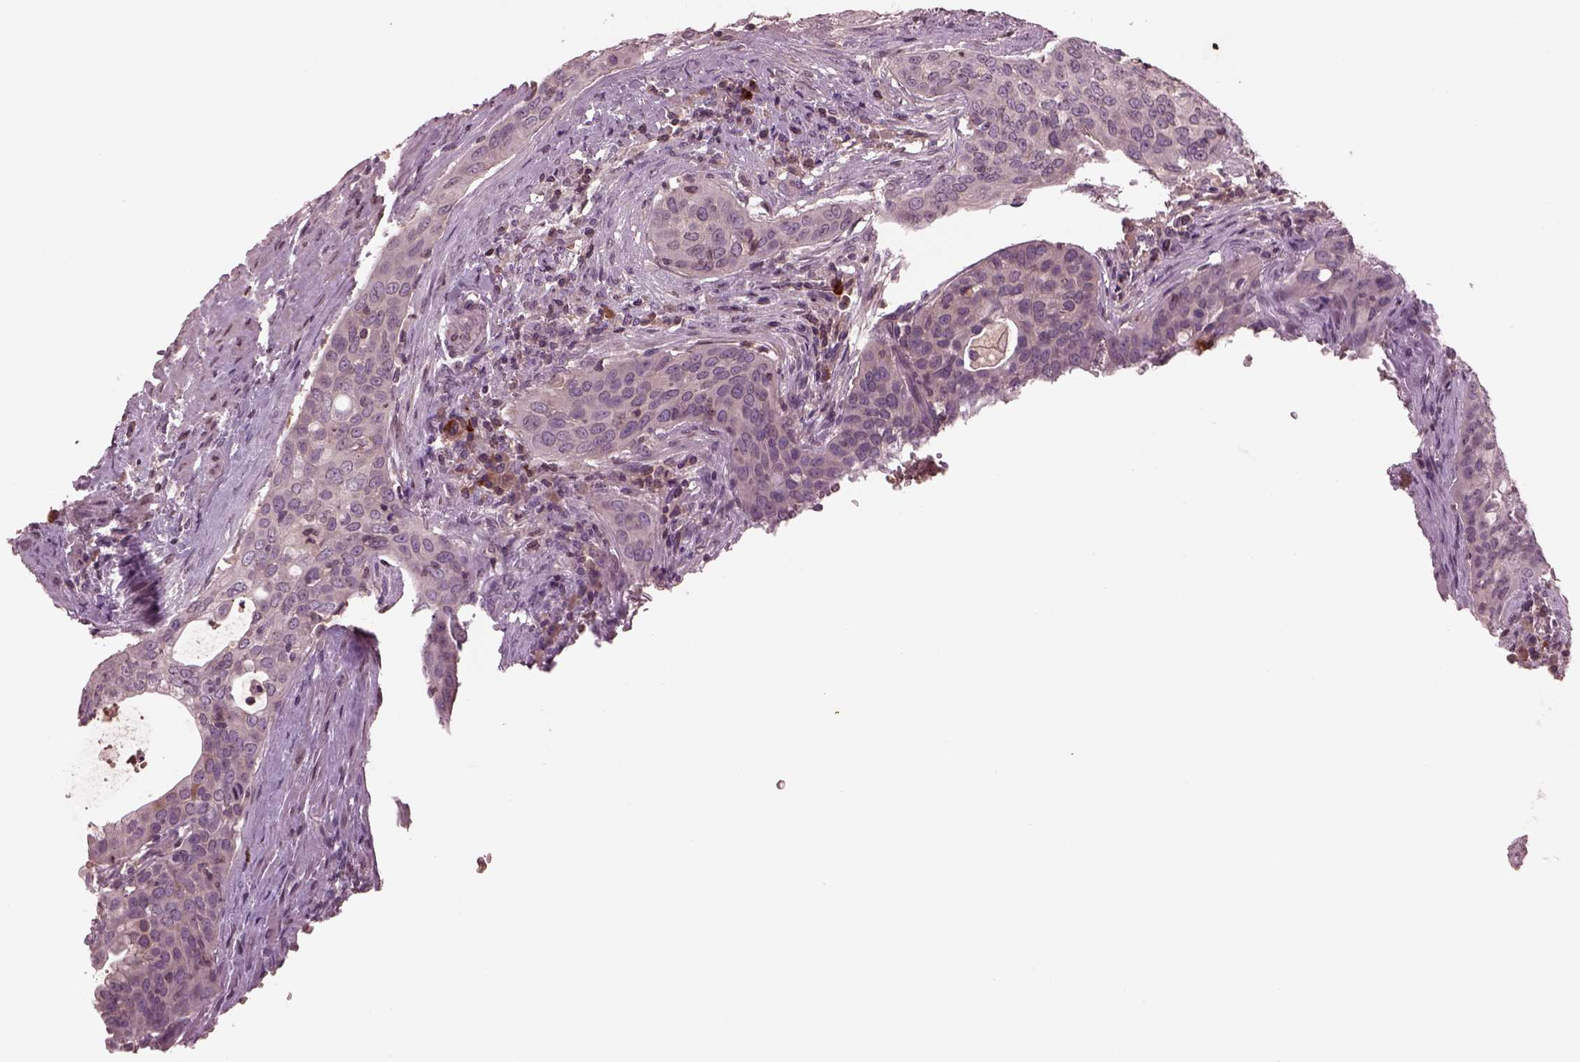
{"staining": {"intensity": "negative", "quantity": "none", "location": "none"}, "tissue": "urothelial cancer", "cell_type": "Tumor cells", "image_type": "cancer", "snomed": [{"axis": "morphology", "description": "Urothelial carcinoma, High grade"}, {"axis": "topography", "description": "Urinary bladder"}], "caption": "Urothelial carcinoma (high-grade) was stained to show a protein in brown. There is no significant positivity in tumor cells.", "gene": "PTX4", "patient": {"sex": "male", "age": 82}}